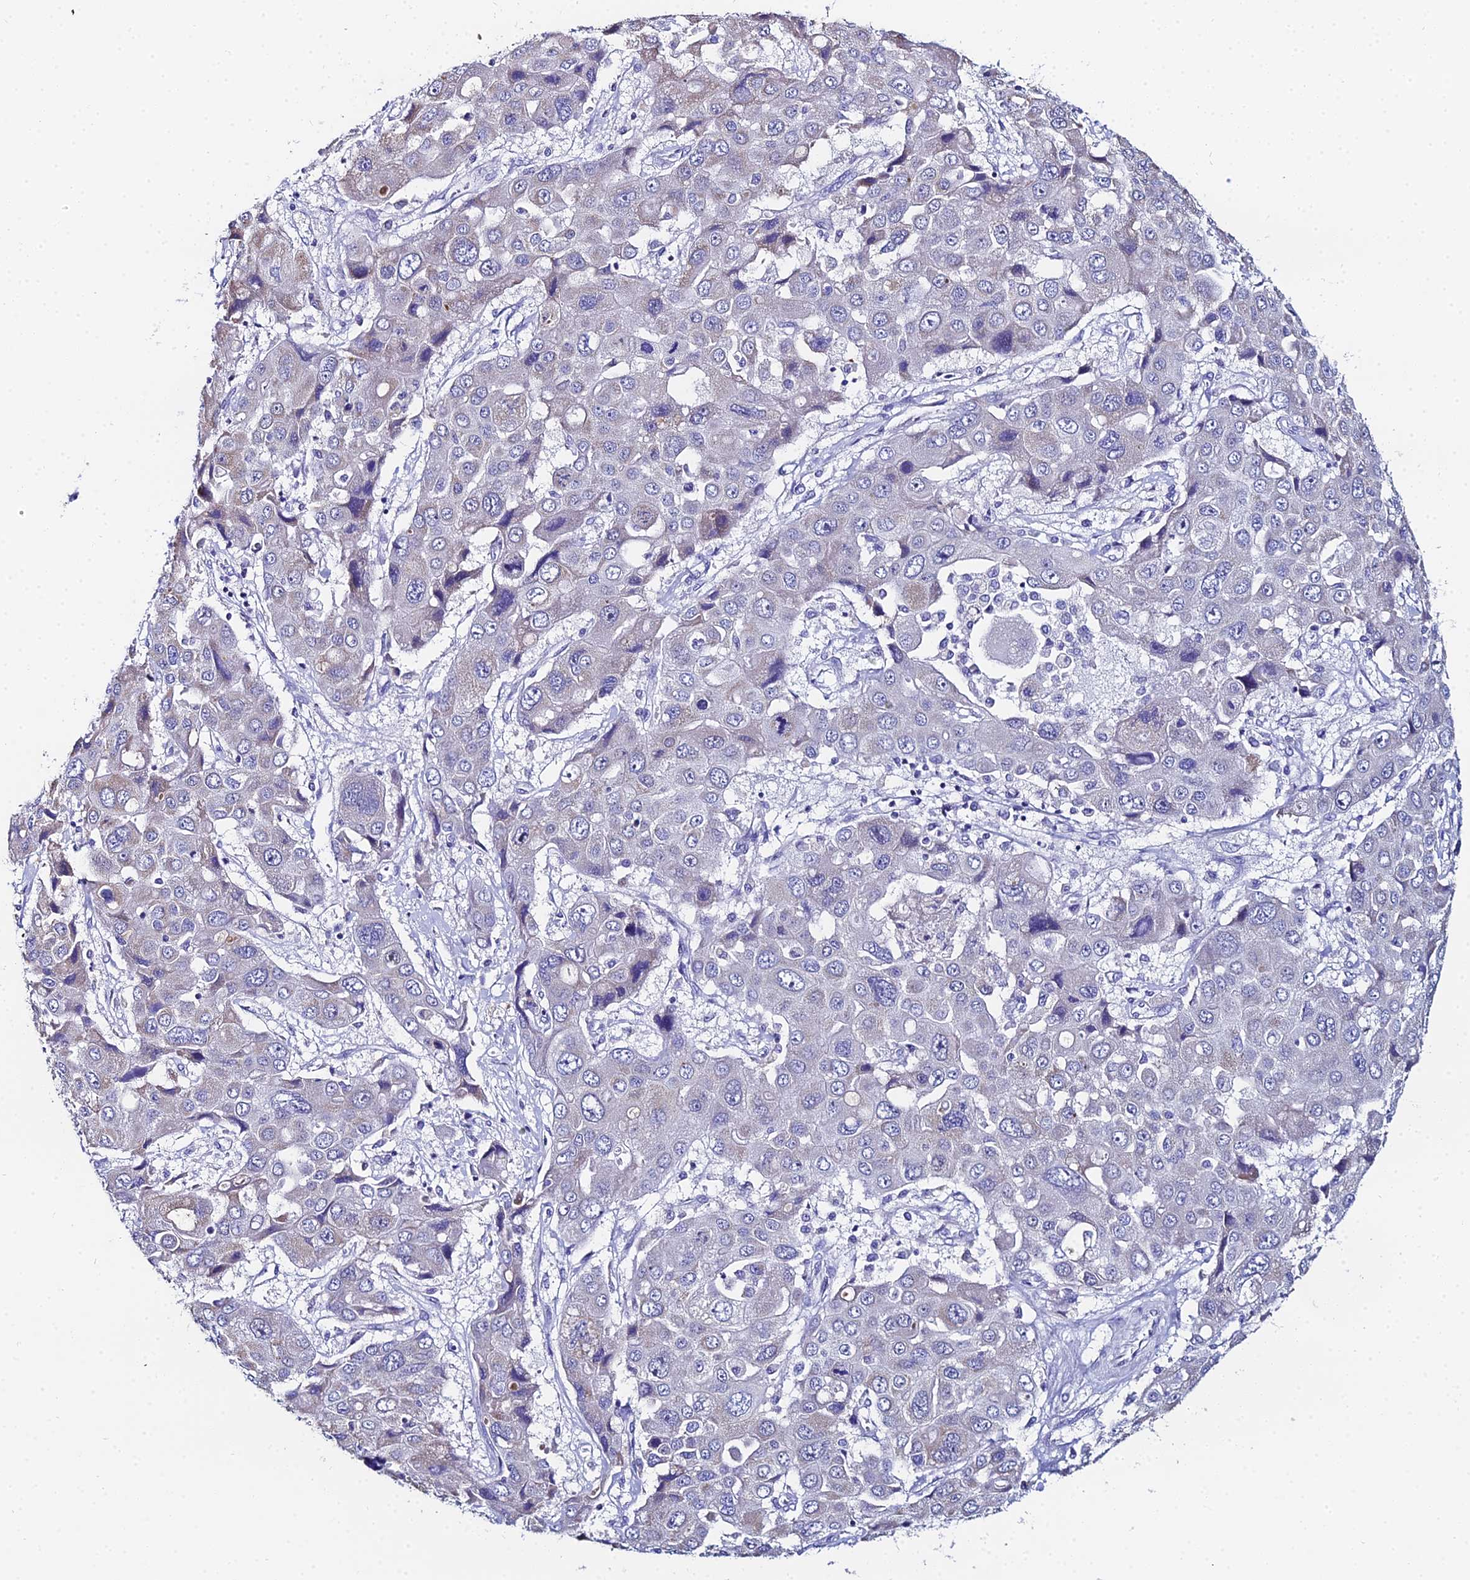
{"staining": {"intensity": "weak", "quantity": "<25%", "location": "cytoplasmic/membranous"}, "tissue": "liver cancer", "cell_type": "Tumor cells", "image_type": "cancer", "snomed": [{"axis": "morphology", "description": "Cholangiocarcinoma"}, {"axis": "topography", "description": "Liver"}], "caption": "This is an immunohistochemistry (IHC) histopathology image of human liver cholangiocarcinoma. There is no staining in tumor cells.", "gene": "OCM", "patient": {"sex": "male", "age": 67}}